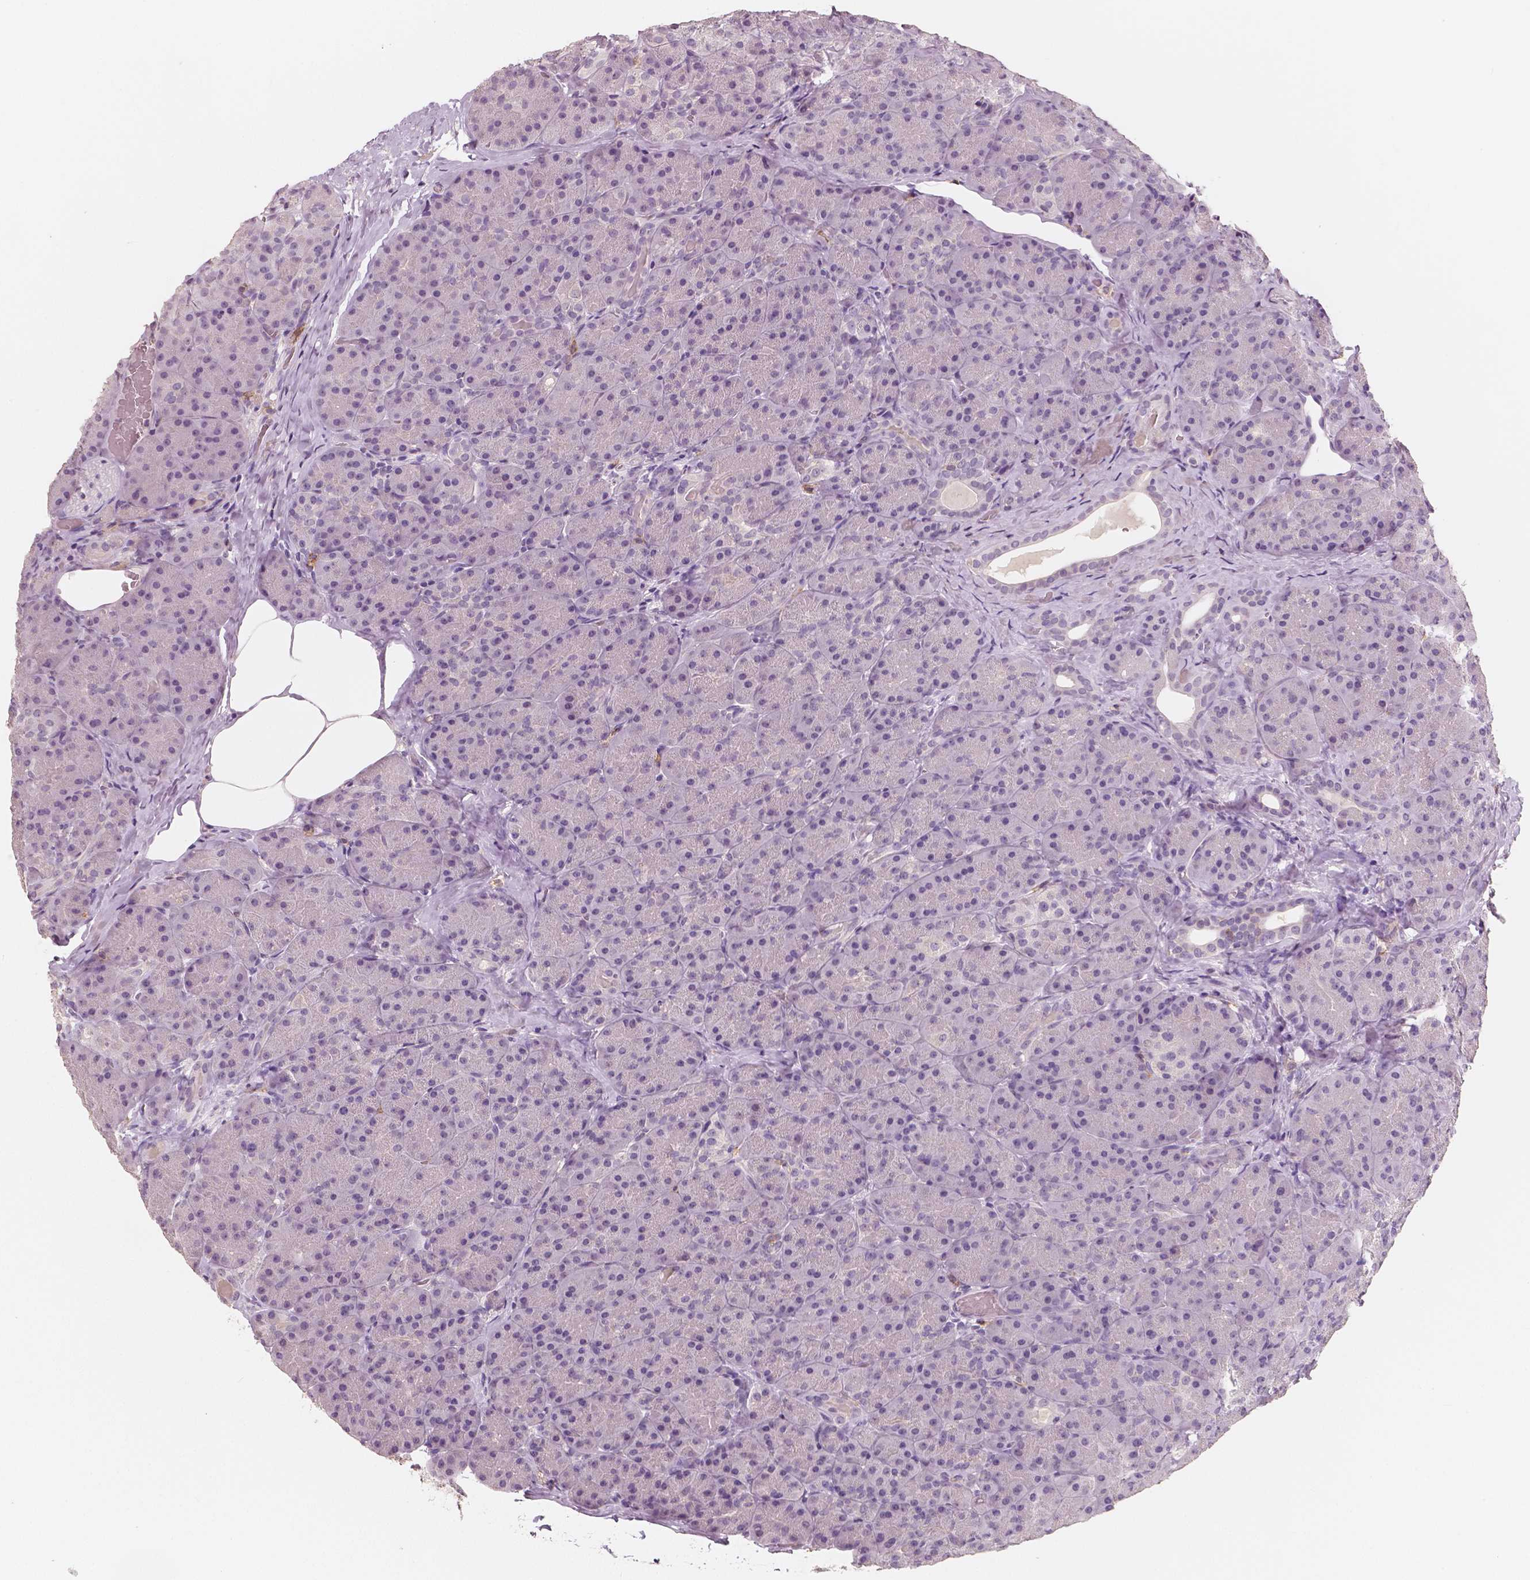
{"staining": {"intensity": "negative", "quantity": "none", "location": "none"}, "tissue": "pancreas", "cell_type": "Exocrine glandular cells", "image_type": "normal", "snomed": [{"axis": "morphology", "description": "Normal tissue, NOS"}, {"axis": "topography", "description": "Pancreas"}], "caption": "Immunohistochemistry of normal human pancreas demonstrates no staining in exocrine glandular cells. Brightfield microscopy of IHC stained with DAB (3,3'-diaminobenzidine) (brown) and hematoxylin (blue), captured at high magnification.", "gene": "KIT", "patient": {"sex": "male", "age": 57}}